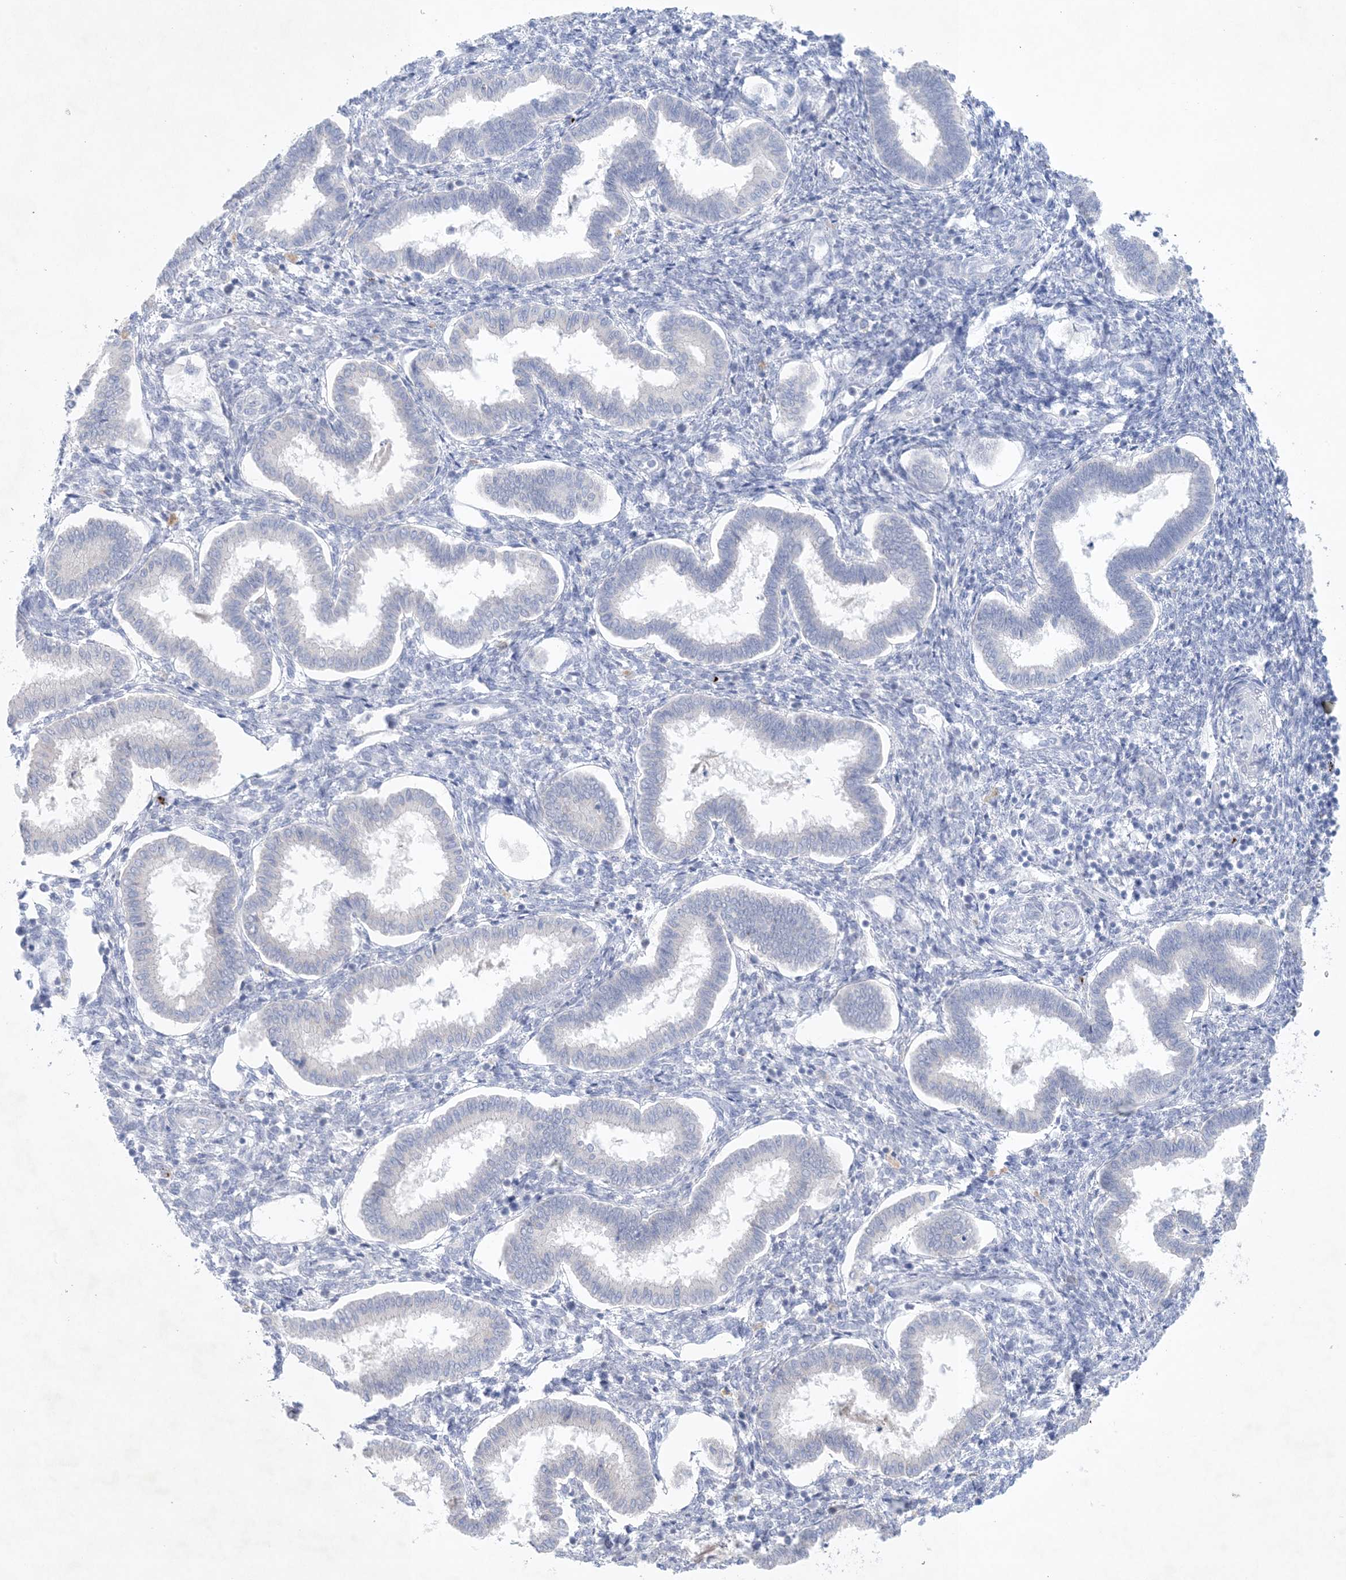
{"staining": {"intensity": "negative", "quantity": "none", "location": "none"}, "tissue": "endometrium", "cell_type": "Cells in endometrial stroma", "image_type": "normal", "snomed": [{"axis": "morphology", "description": "Normal tissue, NOS"}, {"axis": "topography", "description": "Endometrium"}], "caption": "A micrograph of endometrium stained for a protein exhibits no brown staining in cells in endometrial stroma. Nuclei are stained in blue.", "gene": "GABRG1", "patient": {"sex": "female", "age": 24}}